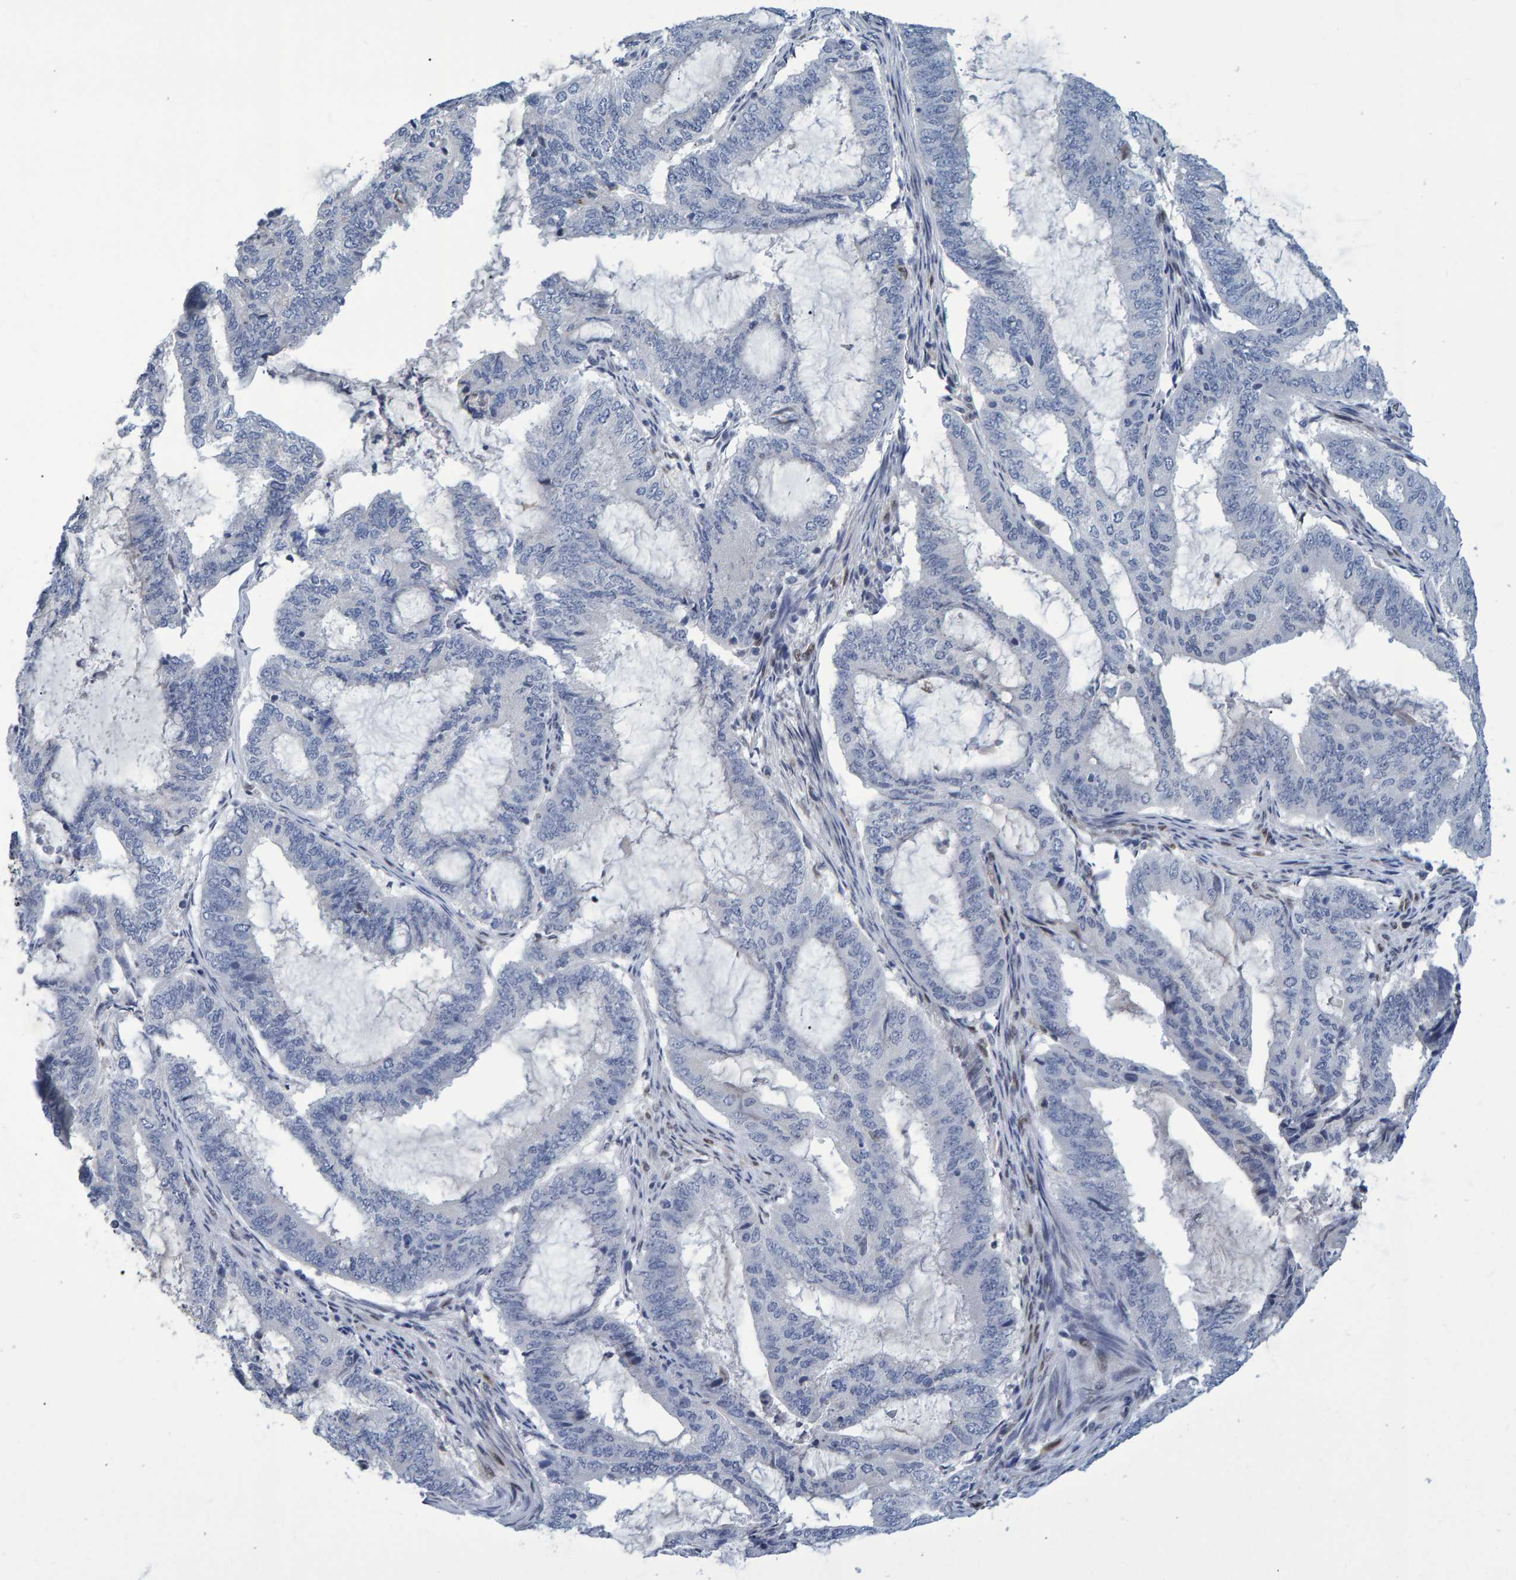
{"staining": {"intensity": "negative", "quantity": "none", "location": "none"}, "tissue": "endometrial cancer", "cell_type": "Tumor cells", "image_type": "cancer", "snomed": [{"axis": "morphology", "description": "Adenocarcinoma, NOS"}, {"axis": "topography", "description": "Endometrium"}], "caption": "Protein analysis of endometrial cancer (adenocarcinoma) displays no significant staining in tumor cells.", "gene": "QKI", "patient": {"sex": "female", "age": 51}}